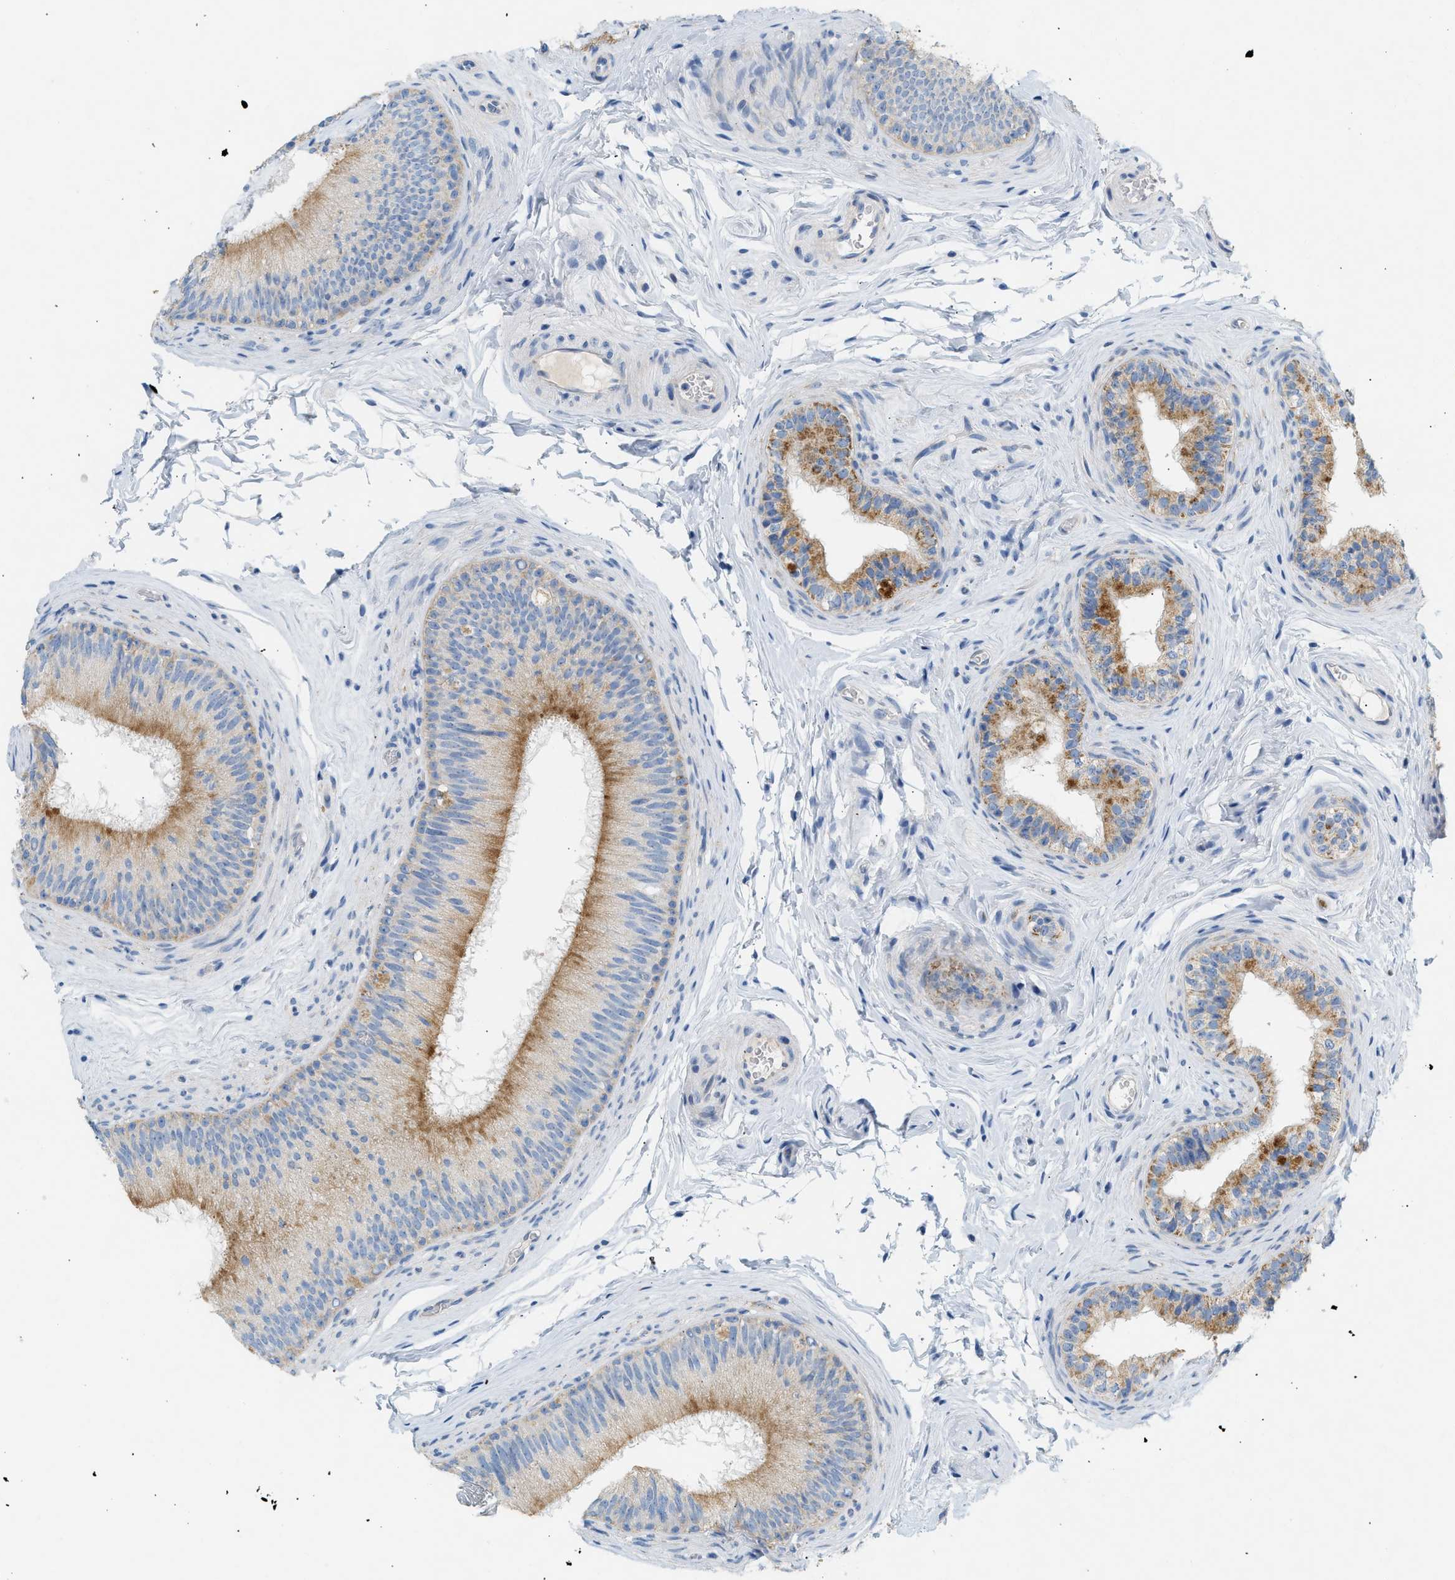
{"staining": {"intensity": "strong", "quantity": "<25%", "location": "cytoplasmic/membranous"}, "tissue": "epididymis", "cell_type": "Glandular cells", "image_type": "normal", "snomed": [{"axis": "morphology", "description": "Normal tissue, NOS"}, {"axis": "topography", "description": "Testis"}, {"axis": "topography", "description": "Epididymis"}], "caption": "Benign epididymis was stained to show a protein in brown. There is medium levels of strong cytoplasmic/membranous staining in approximately <25% of glandular cells.", "gene": "NDUFS8", "patient": {"sex": "male", "age": 36}}